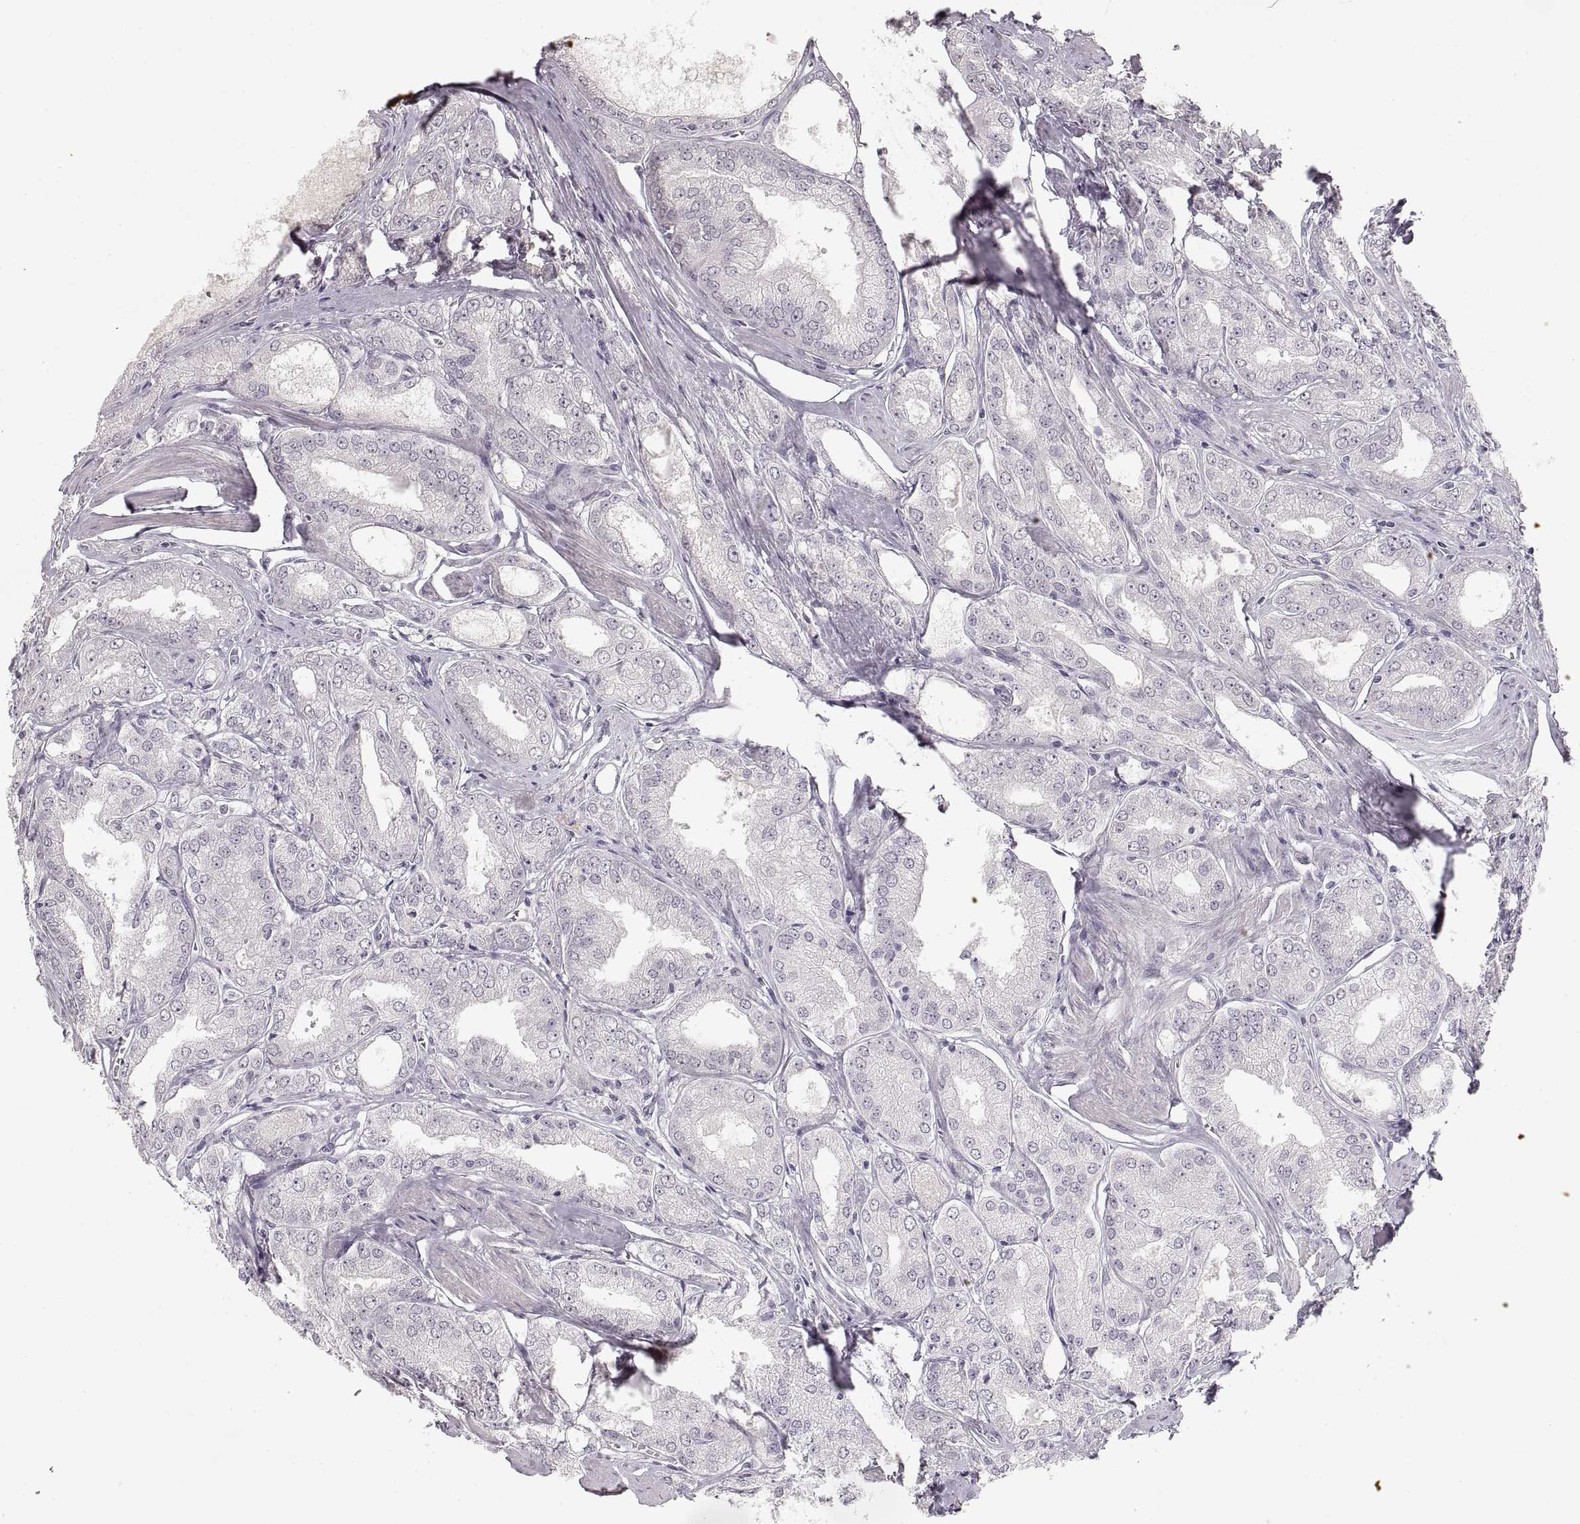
{"staining": {"intensity": "negative", "quantity": "none", "location": "none"}, "tissue": "prostate cancer", "cell_type": "Tumor cells", "image_type": "cancer", "snomed": [{"axis": "morphology", "description": "Adenocarcinoma, NOS"}, {"axis": "morphology", "description": "Adenocarcinoma, High grade"}, {"axis": "topography", "description": "Prostate"}], "caption": "Immunohistochemical staining of prostate adenocarcinoma shows no significant expression in tumor cells. (DAB (3,3'-diaminobenzidine) immunohistochemistry (IHC) visualized using brightfield microscopy, high magnification).", "gene": "PCSK2", "patient": {"sex": "male", "age": 70}}